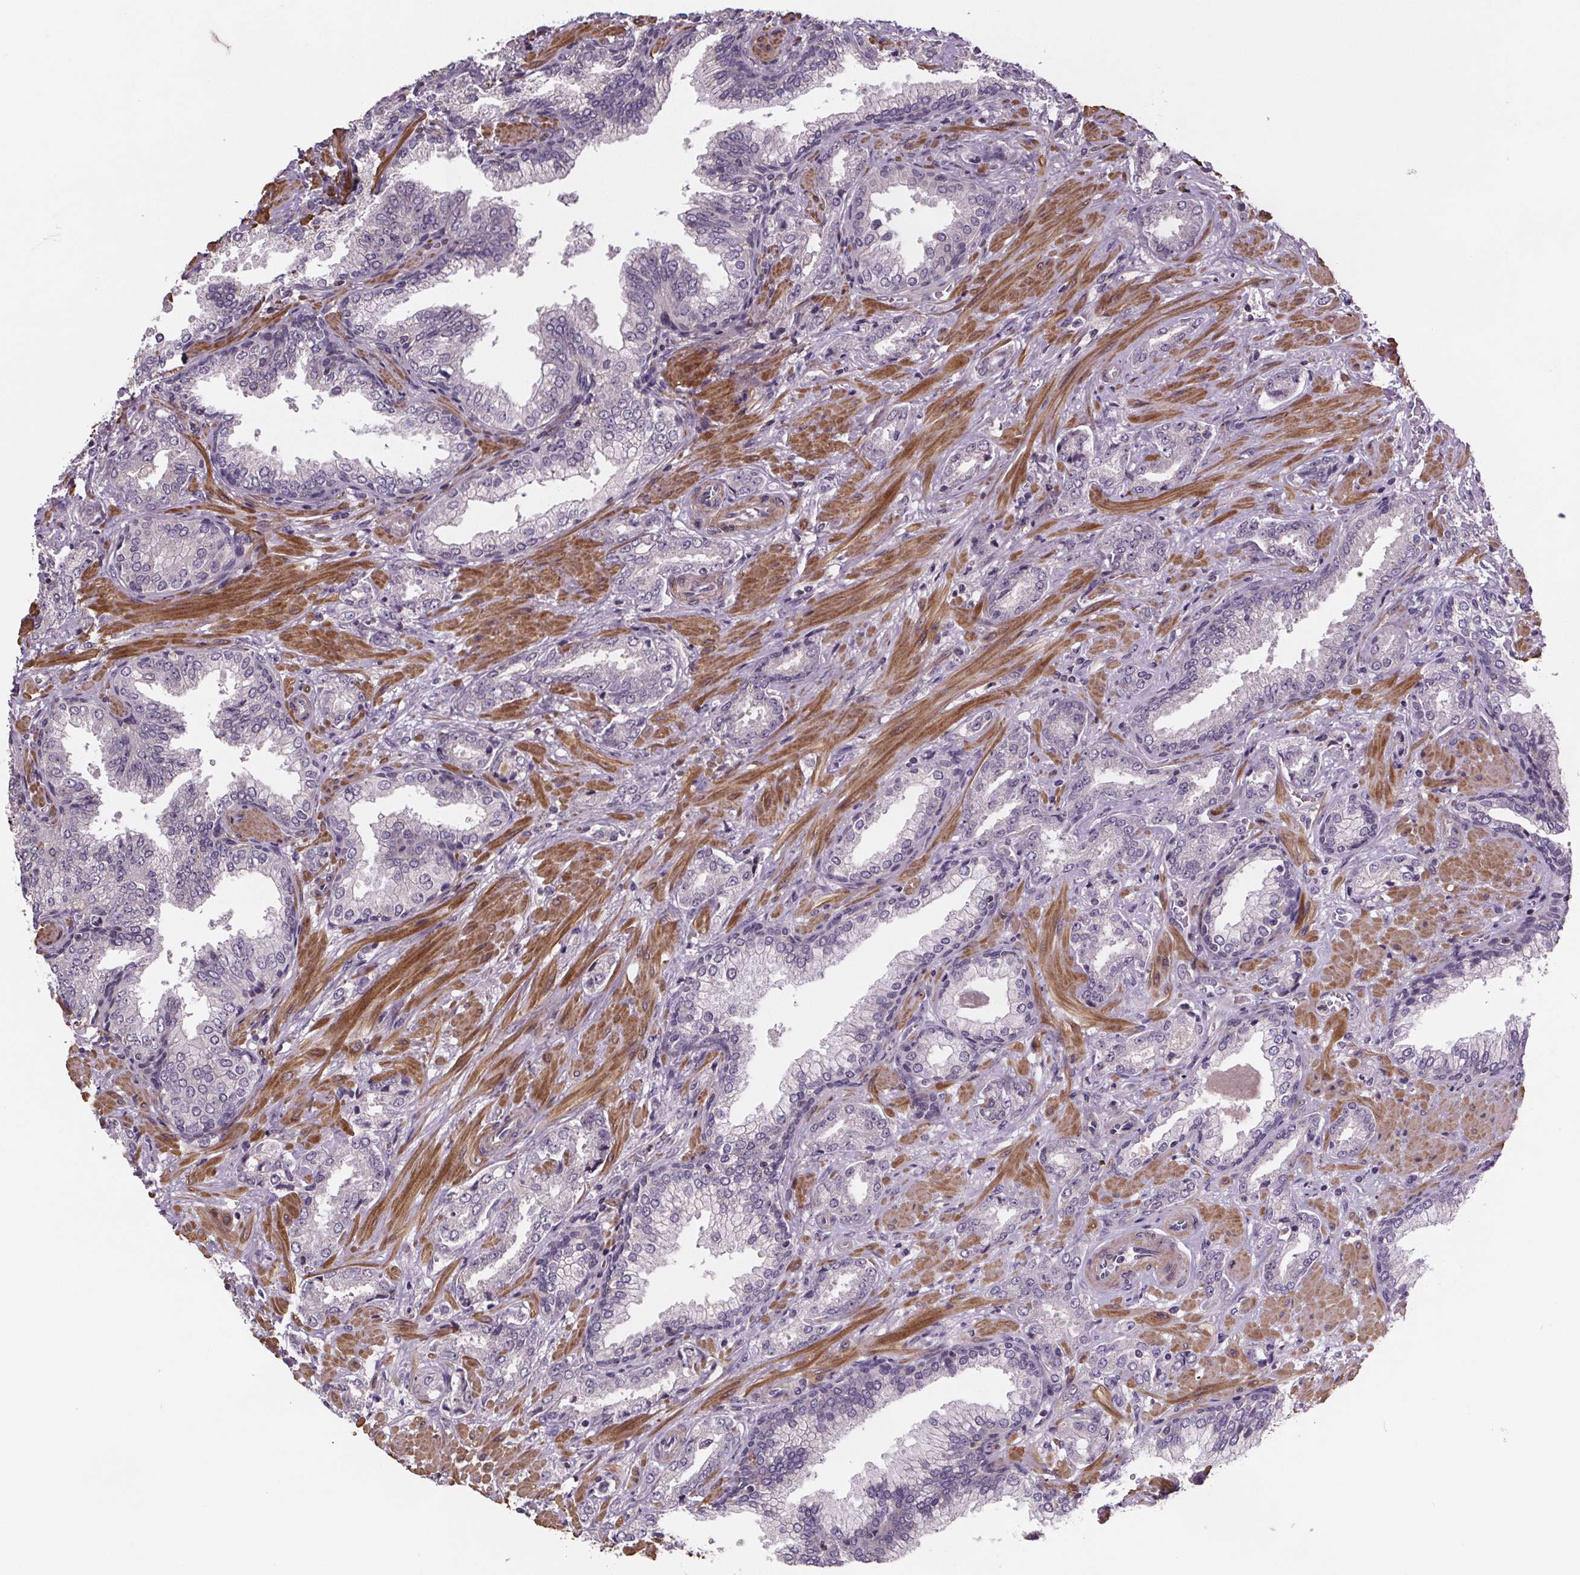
{"staining": {"intensity": "negative", "quantity": "none", "location": "none"}, "tissue": "prostate cancer", "cell_type": "Tumor cells", "image_type": "cancer", "snomed": [{"axis": "morphology", "description": "Adenocarcinoma, Low grade"}, {"axis": "topography", "description": "Prostate"}], "caption": "Protein analysis of prostate adenocarcinoma (low-grade) displays no significant expression in tumor cells.", "gene": "CLN3", "patient": {"sex": "male", "age": 61}}